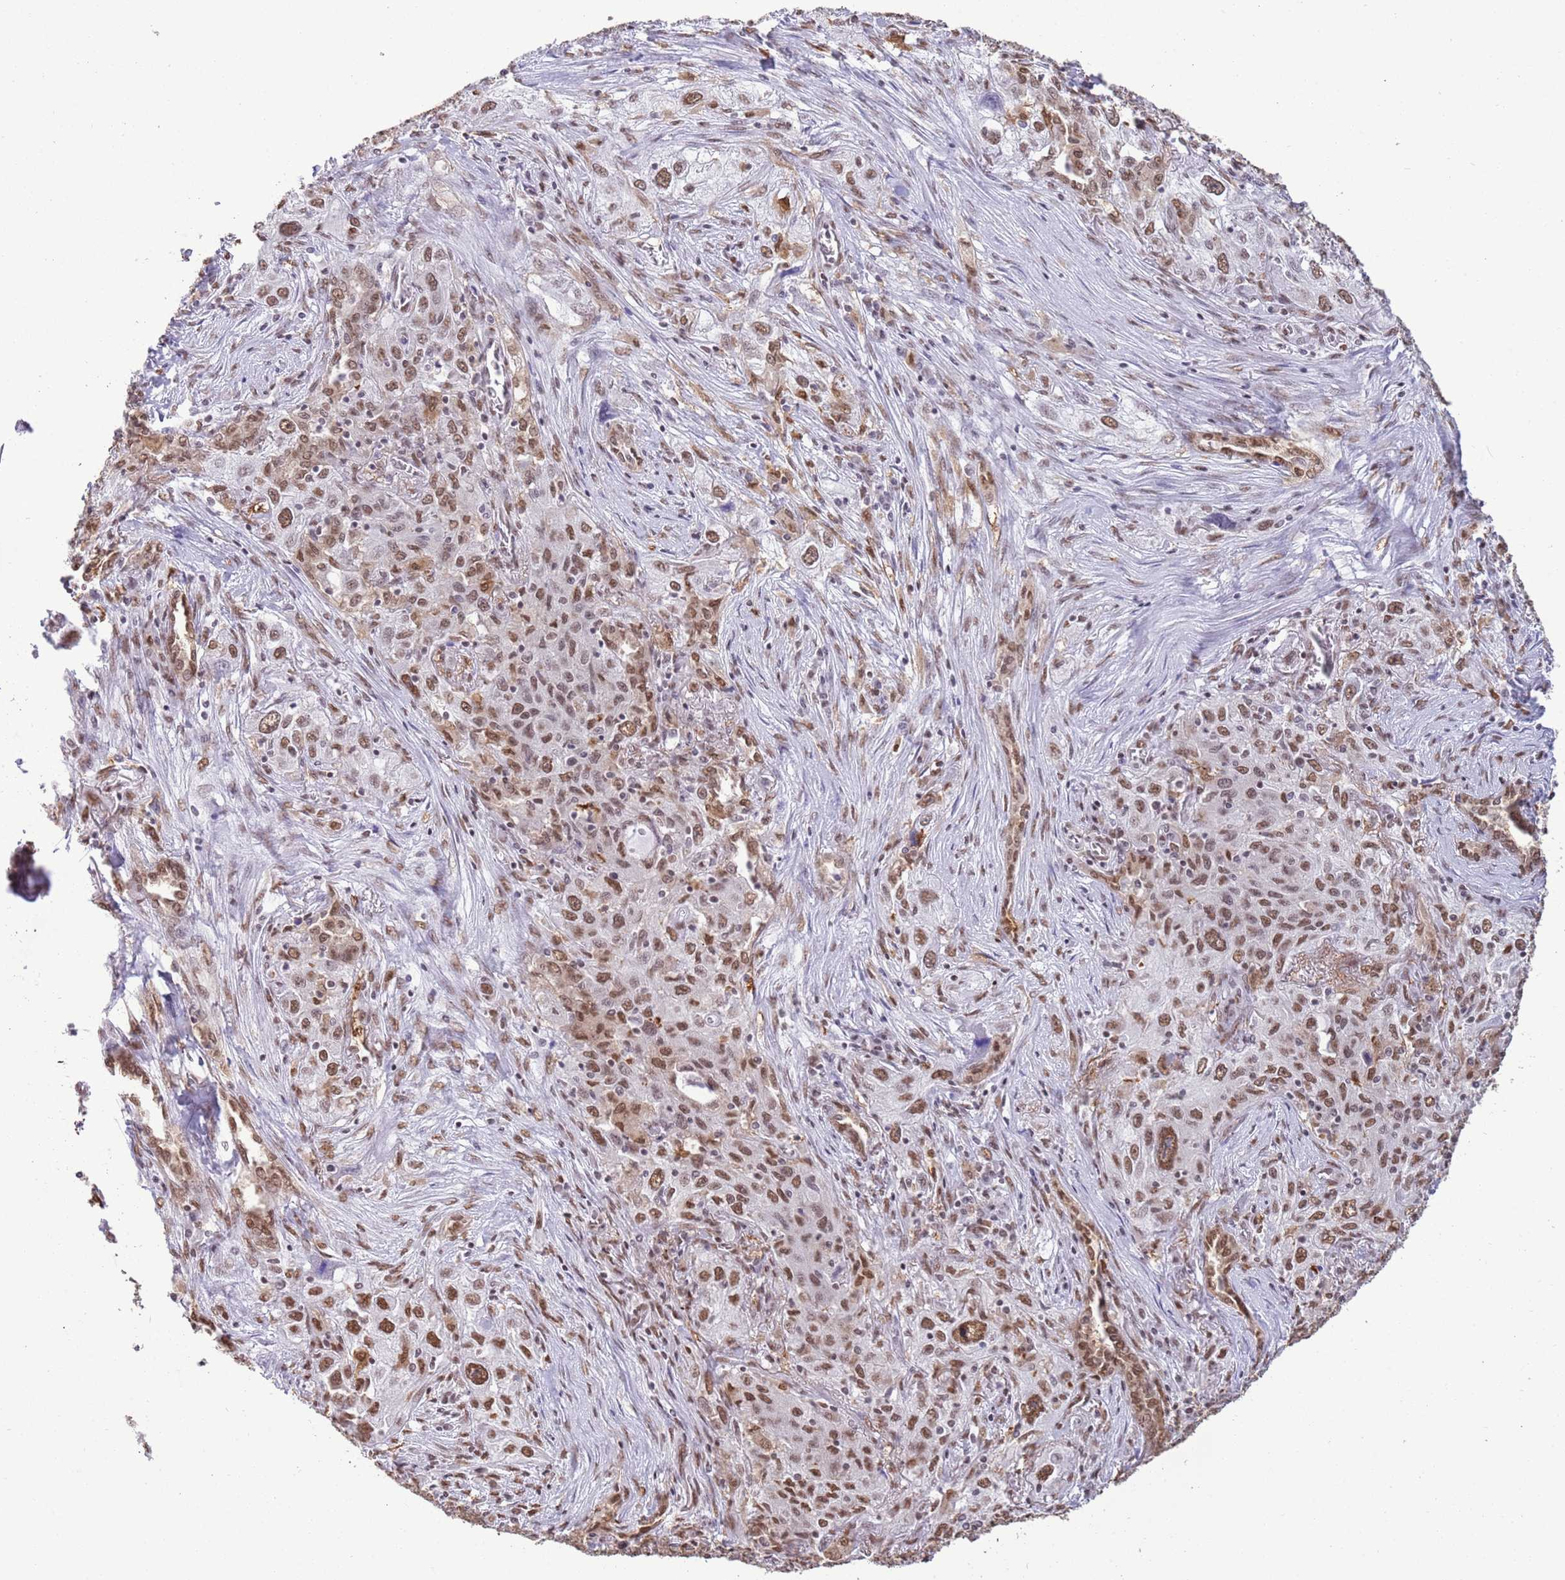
{"staining": {"intensity": "moderate", "quantity": ">75%", "location": "nuclear"}, "tissue": "lung cancer", "cell_type": "Tumor cells", "image_type": "cancer", "snomed": [{"axis": "morphology", "description": "Squamous cell carcinoma, NOS"}, {"axis": "topography", "description": "Lung"}], "caption": "Approximately >75% of tumor cells in lung squamous cell carcinoma demonstrate moderate nuclear protein positivity as visualized by brown immunohistochemical staining.", "gene": "TRIM32", "patient": {"sex": "female", "age": 69}}